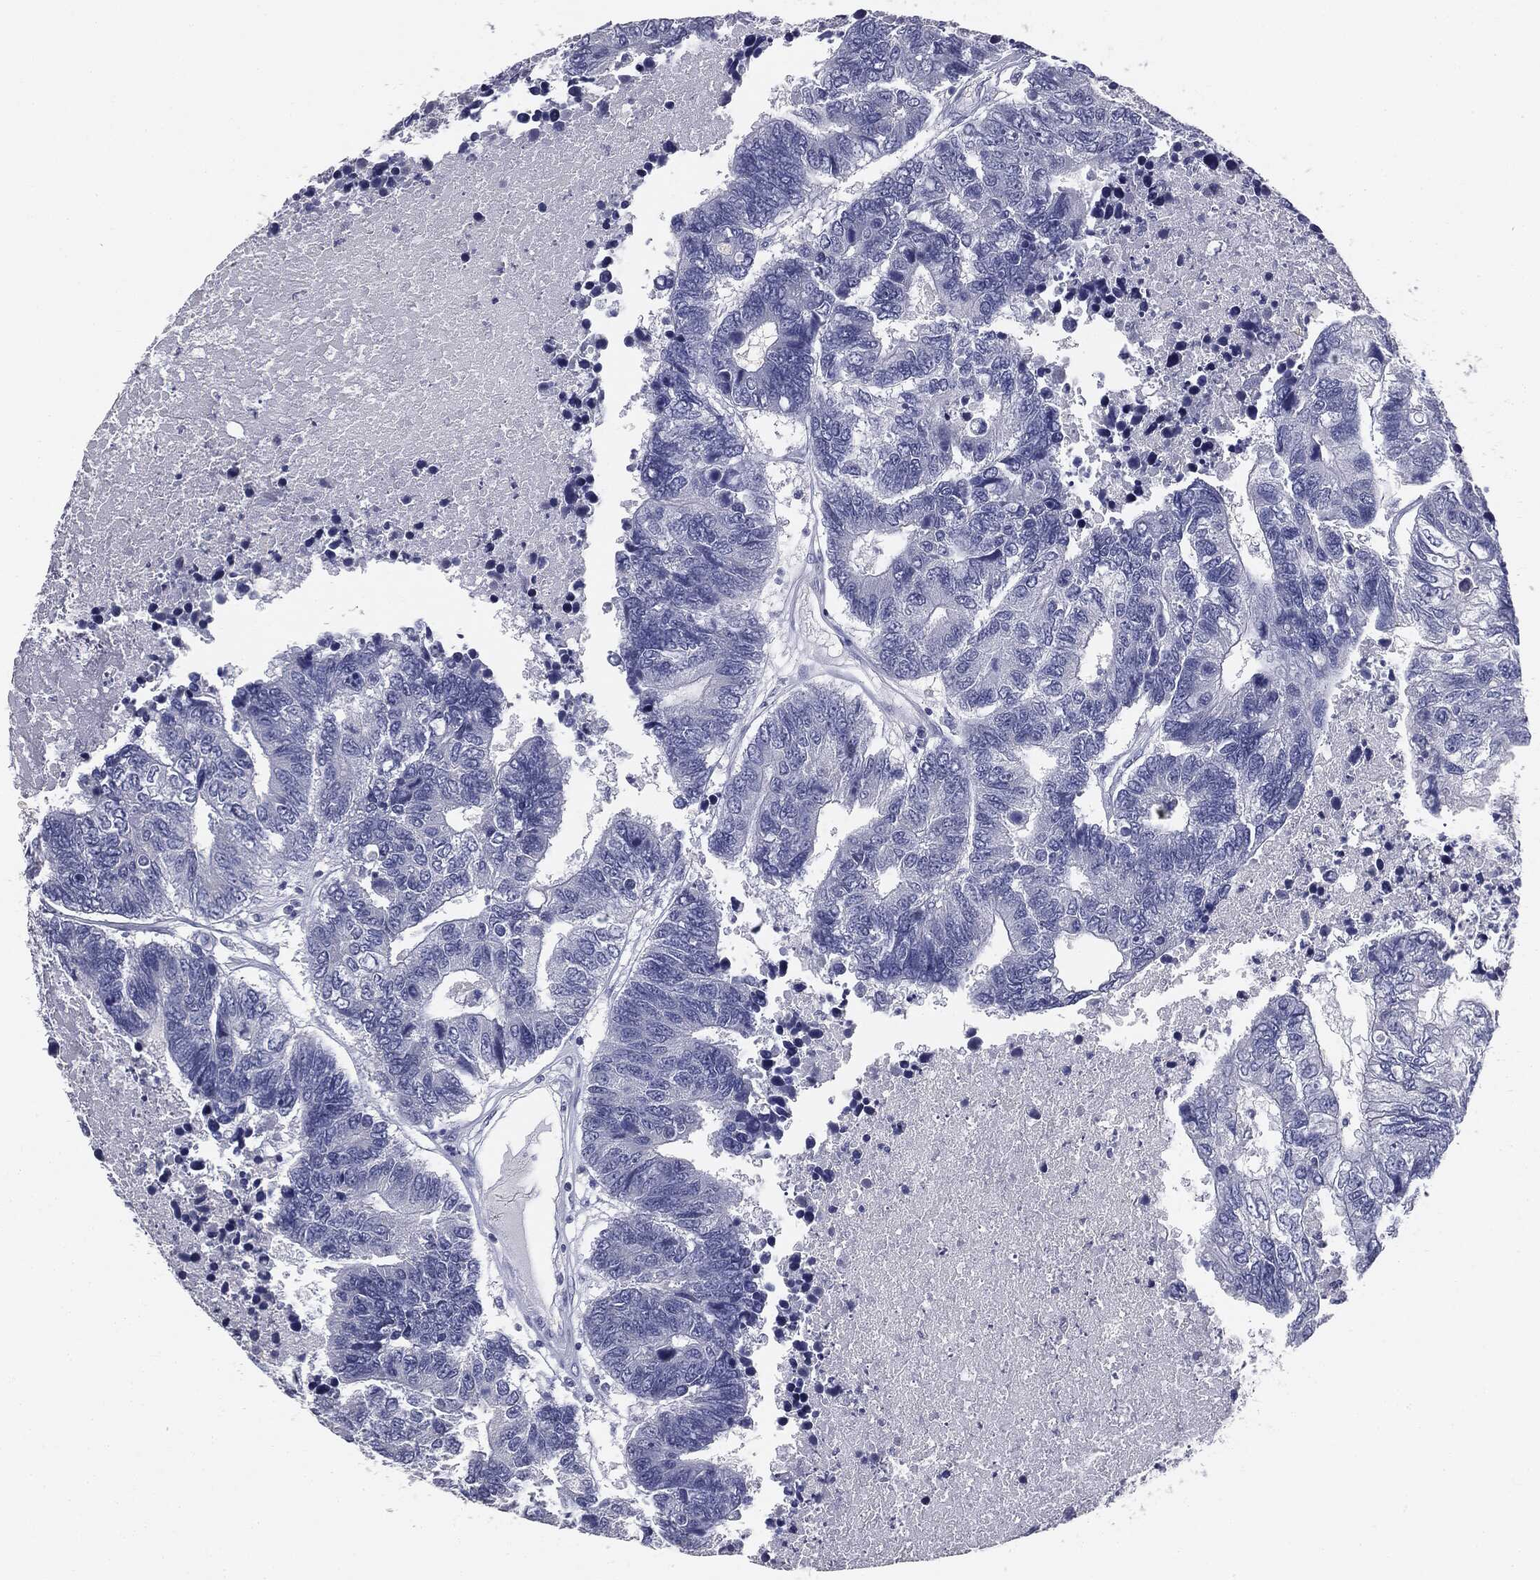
{"staining": {"intensity": "negative", "quantity": "none", "location": "none"}, "tissue": "colorectal cancer", "cell_type": "Tumor cells", "image_type": "cancer", "snomed": [{"axis": "morphology", "description": "Adenocarcinoma, NOS"}, {"axis": "topography", "description": "Colon"}], "caption": "DAB immunohistochemical staining of human colorectal adenocarcinoma demonstrates no significant positivity in tumor cells.", "gene": "AFP", "patient": {"sex": "female", "age": 48}}